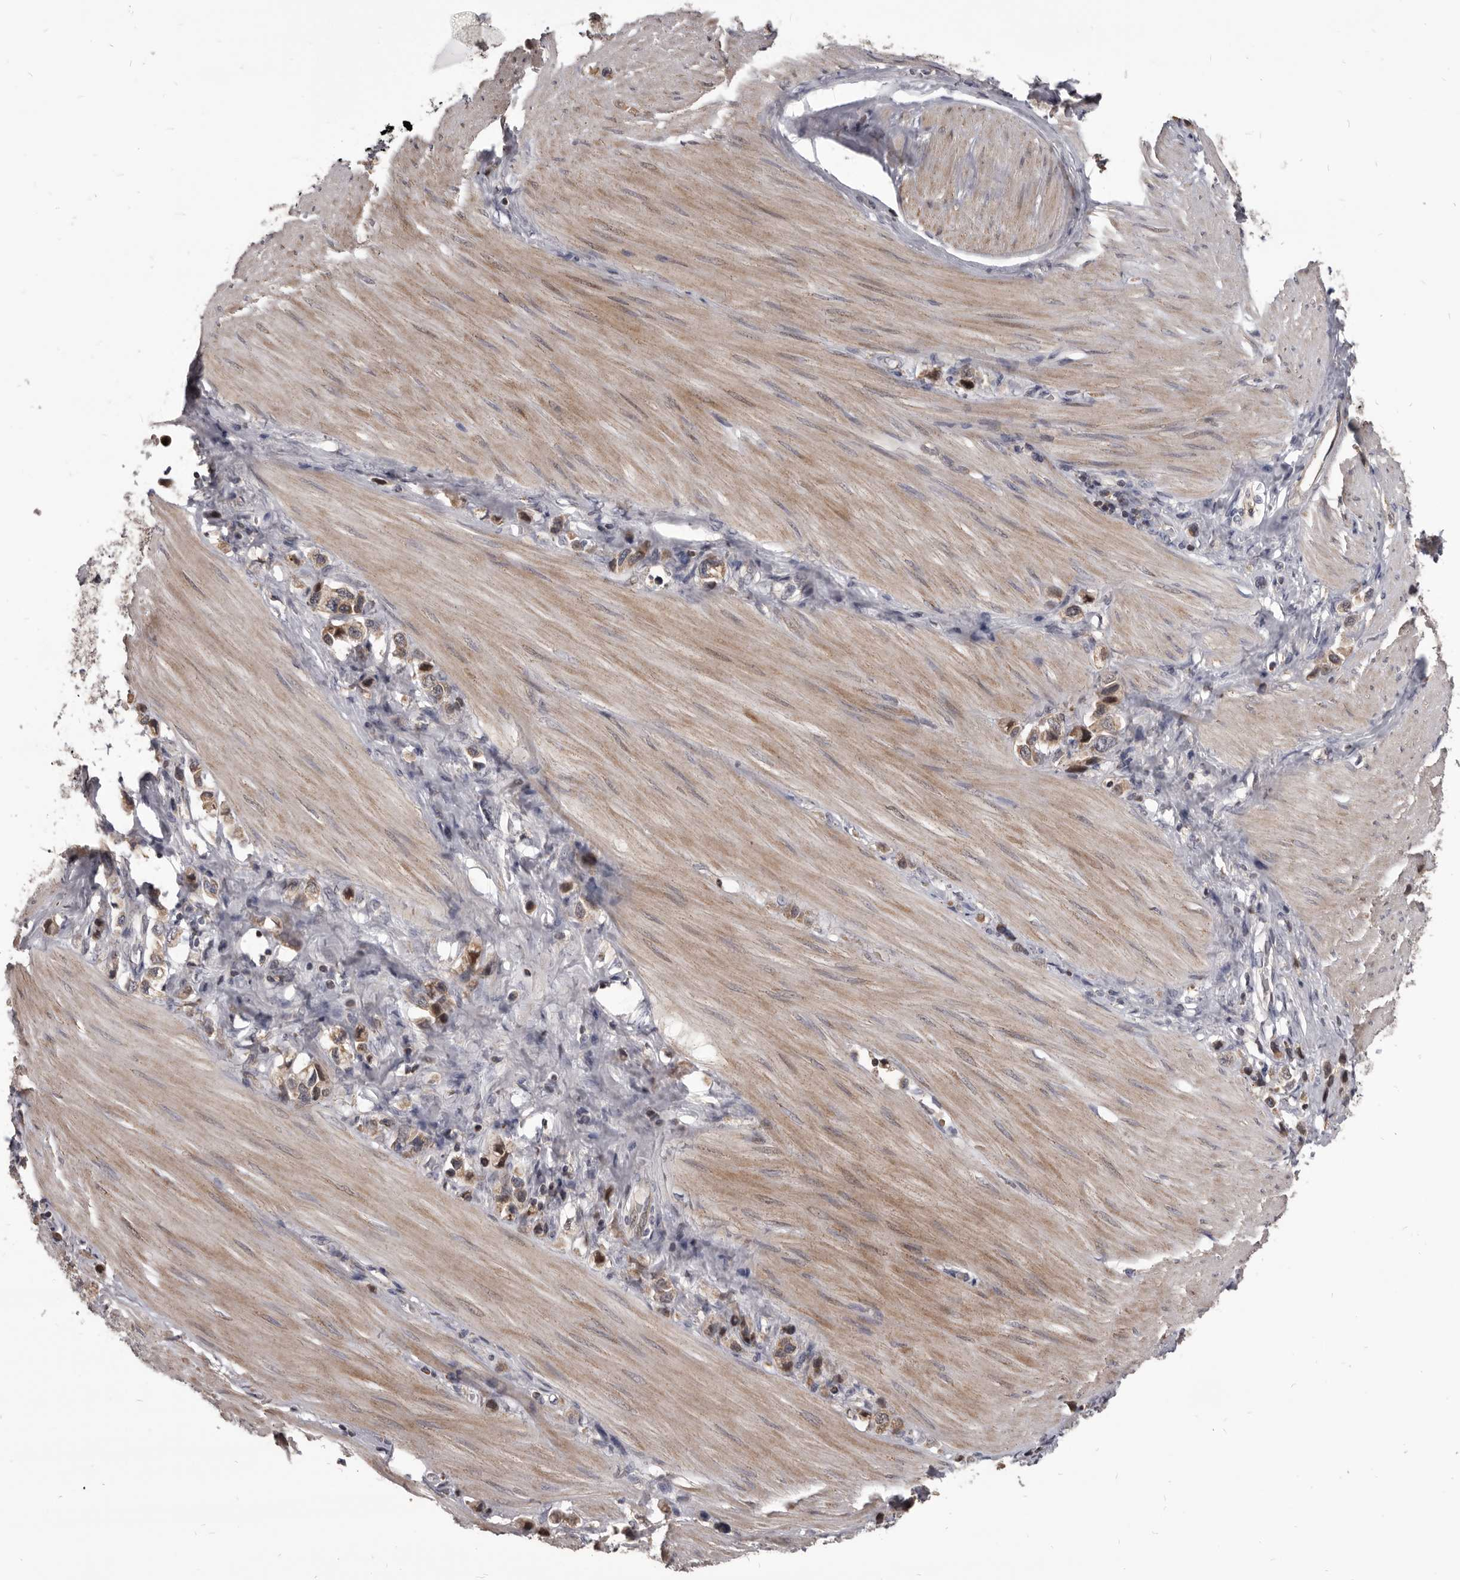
{"staining": {"intensity": "moderate", "quantity": ">75%", "location": "cytoplasmic/membranous,nuclear"}, "tissue": "stomach cancer", "cell_type": "Tumor cells", "image_type": "cancer", "snomed": [{"axis": "morphology", "description": "Adenocarcinoma, NOS"}, {"axis": "topography", "description": "Stomach"}], "caption": "A photomicrograph of human stomach cancer stained for a protein displays moderate cytoplasmic/membranous and nuclear brown staining in tumor cells.", "gene": "MAP3K14", "patient": {"sex": "female", "age": 65}}